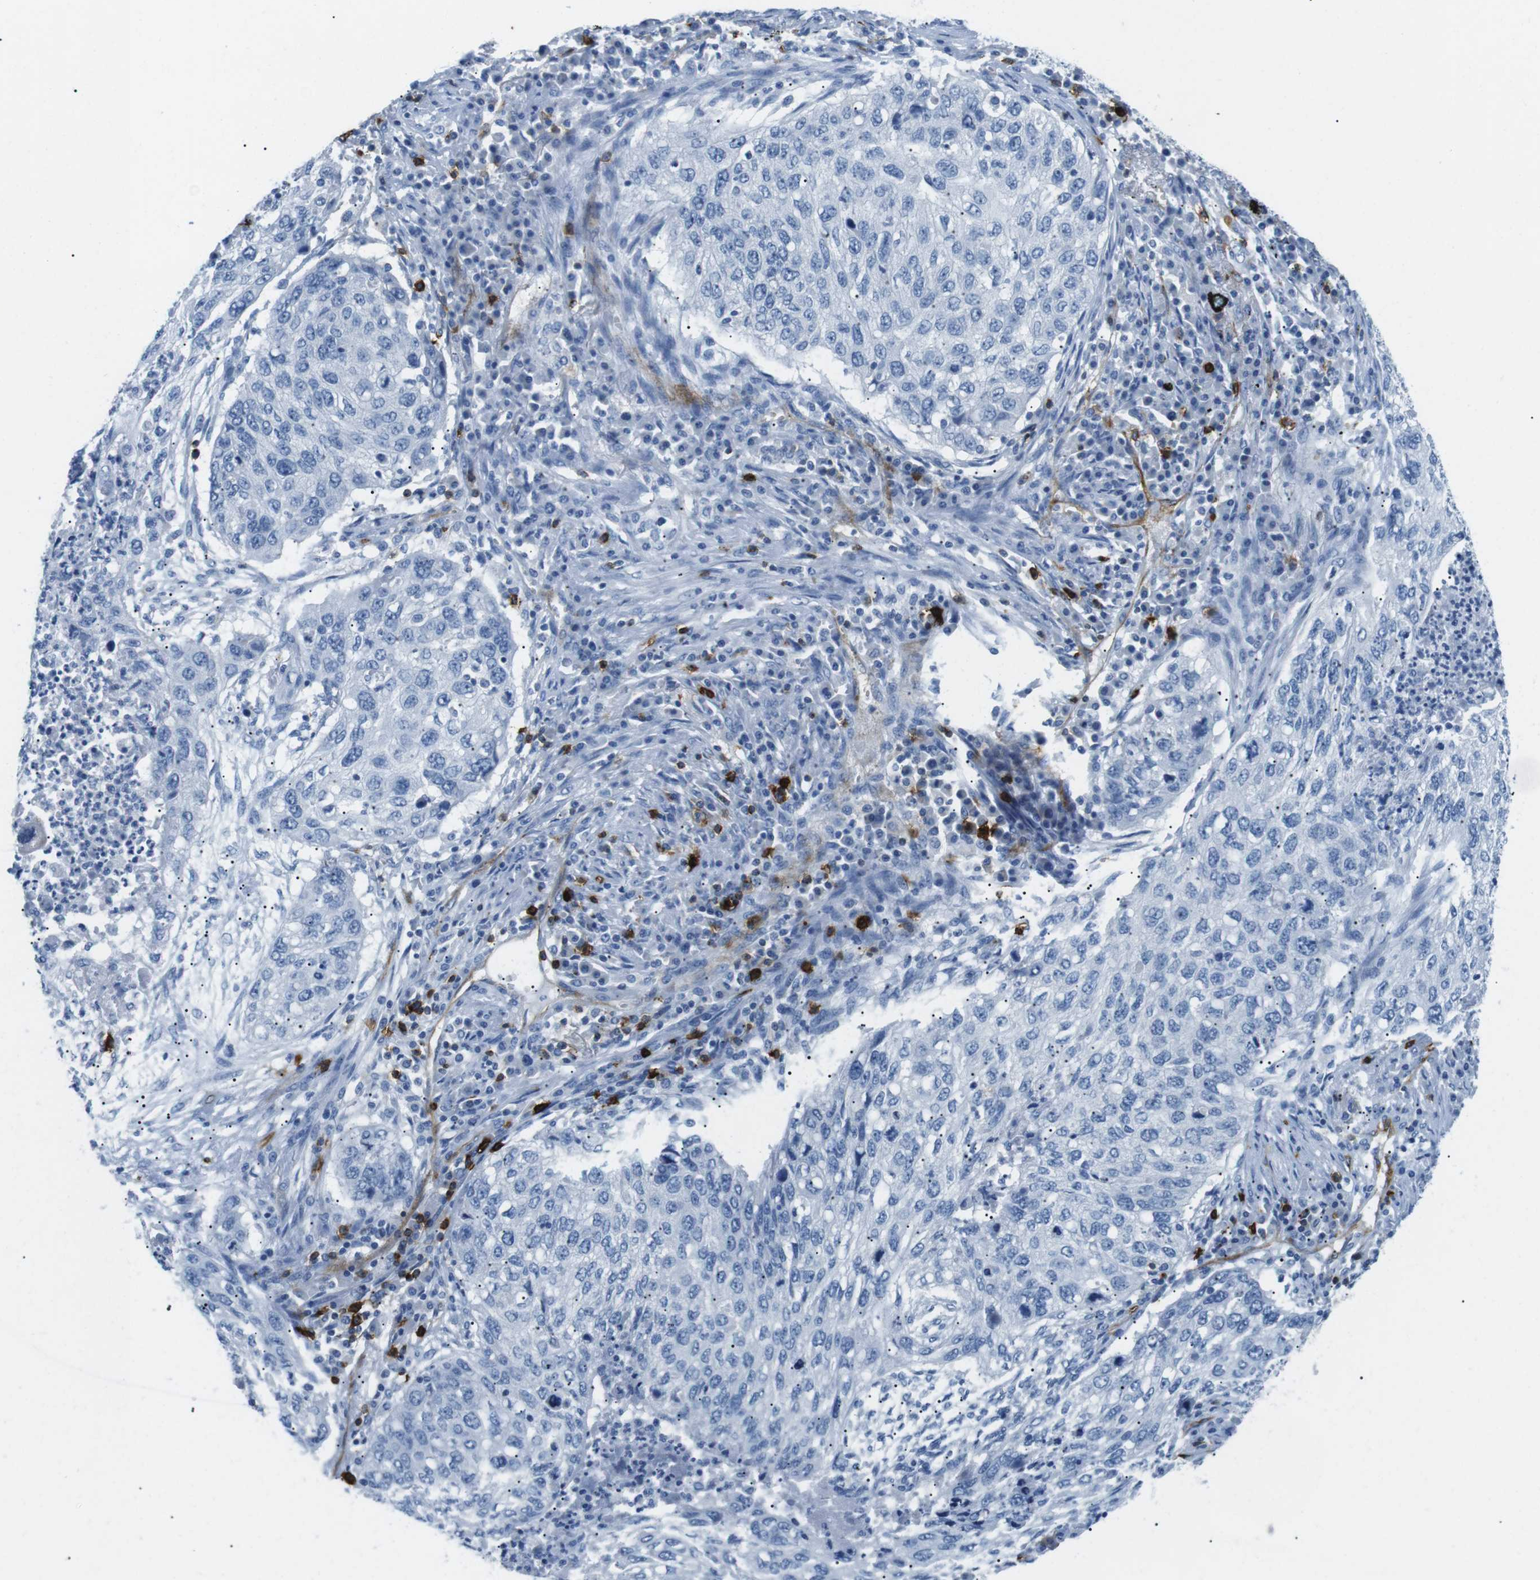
{"staining": {"intensity": "negative", "quantity": "none", "location": "none"}, "tissue": "lung cancer", "cell_type": "Tumor cells", "image_type": "cancer", "snomed": [{"axis": "morphology", "description": "Squamous cell carcinoma, NOS"}, {"axis": "topography", "description": "Lung"}], "caption": "The IHC micrograph has no significant staining in tumor cells of lung cancer (squamous cell carcinoma) tissue.", "gene": "TNFRSF4", "patient": {"sex": "female", "age": 63}}